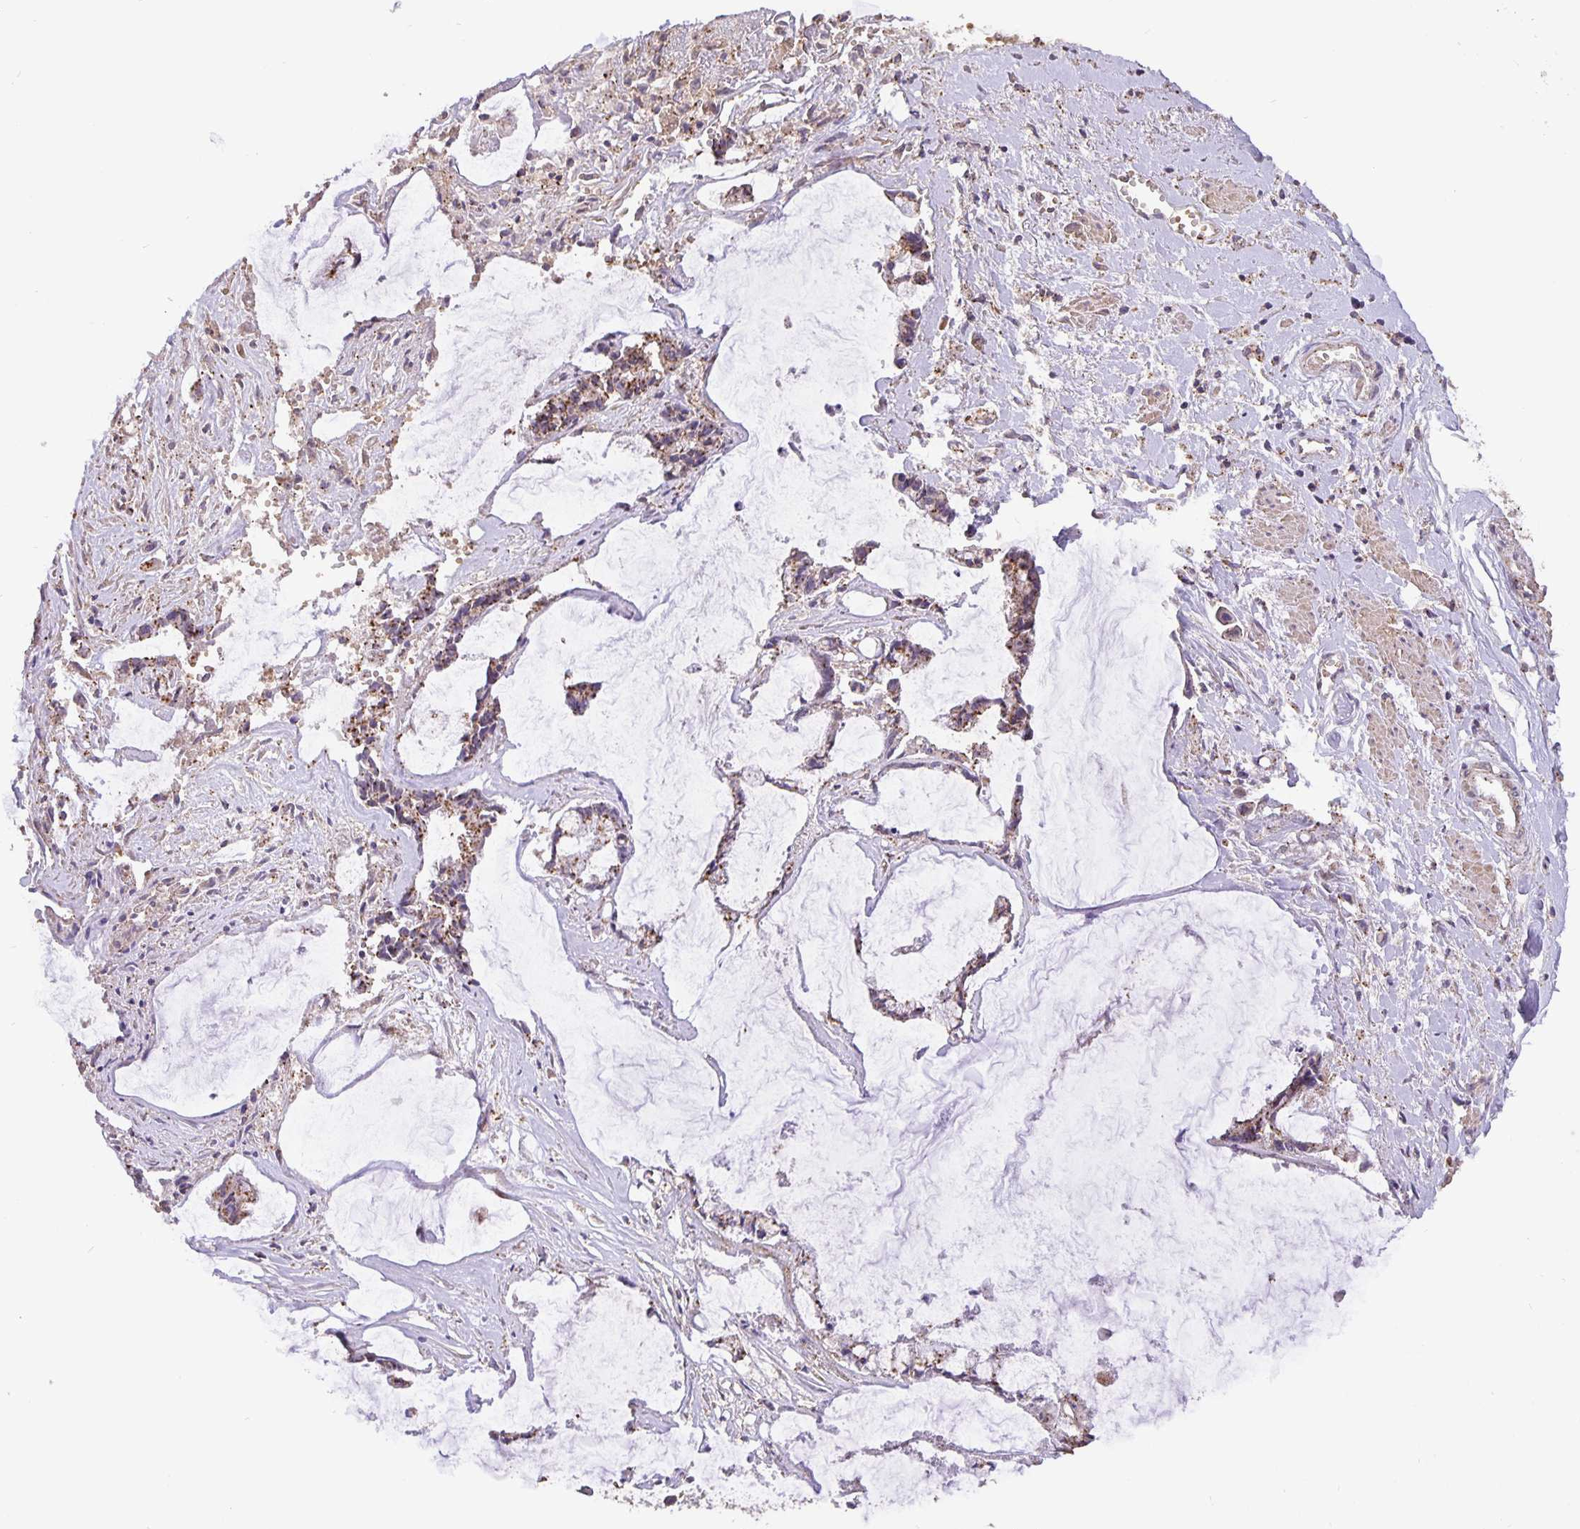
{"staining": {"intensity": "moderate", "quantity": ">75%", "location": "cytoplasmic/membranous"}, "tissue": "ovarian cancer", "cell_type": "Tumor cells", "image_type": "cancer", "snomed": [{"axis": "morphology", "description": "Cystadenocarcinoma, mucinous, NOS"}, {"axis": "topography", "description": "Ovary"}], "caption": "Brown immunohistochemical staining in ovarian cancer exhibits moderate cytoplasmic/membranous positivity in about >75% of tumor cells. Ihc stains the protein in brown and the nuclei are stained blue.", "gene": "TMEM71", "patient": {"sex": "female", "age": 90}}